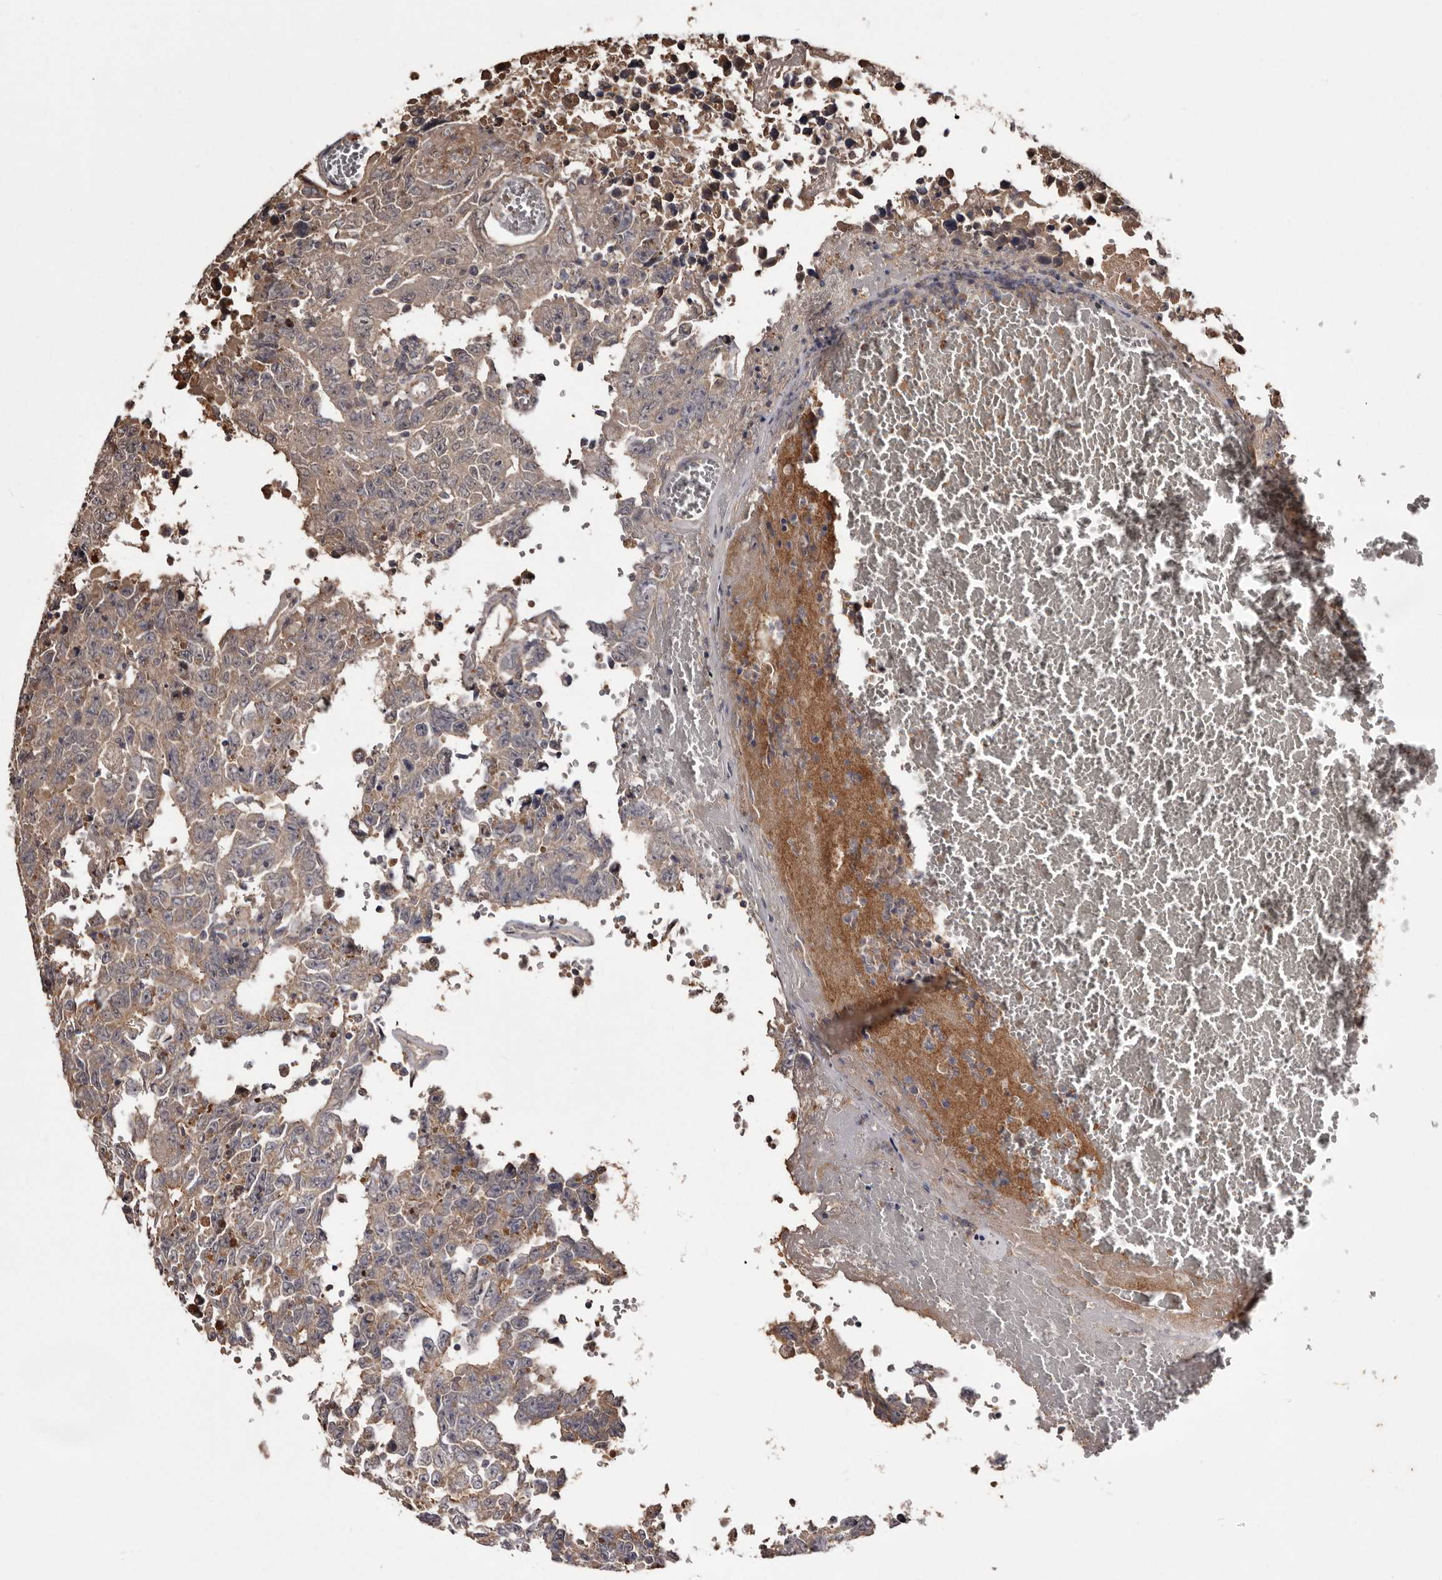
{"staining": {"intensity": "weak", "quantity": ">75%", "location": "cytoplasmic/membranous"}, "tissue": "testis cancer", "cell_type": "Tumor cells", "image_type": "cancer", "snomed": [{"axis": "morphology", "description": "Carcinoma, Embryonal, NOS"}, {"axis": "topography", "description": "Testis"}], "caption": "This photomicrograph reveals immunohistochemistry (IHC) staining of testis cancer, with low weak cytoplasmic/membranous expression in approximately >75% of tumor cells.", "gene": "CYP1B1", "patient": {"sex": "male", "age": 26}}